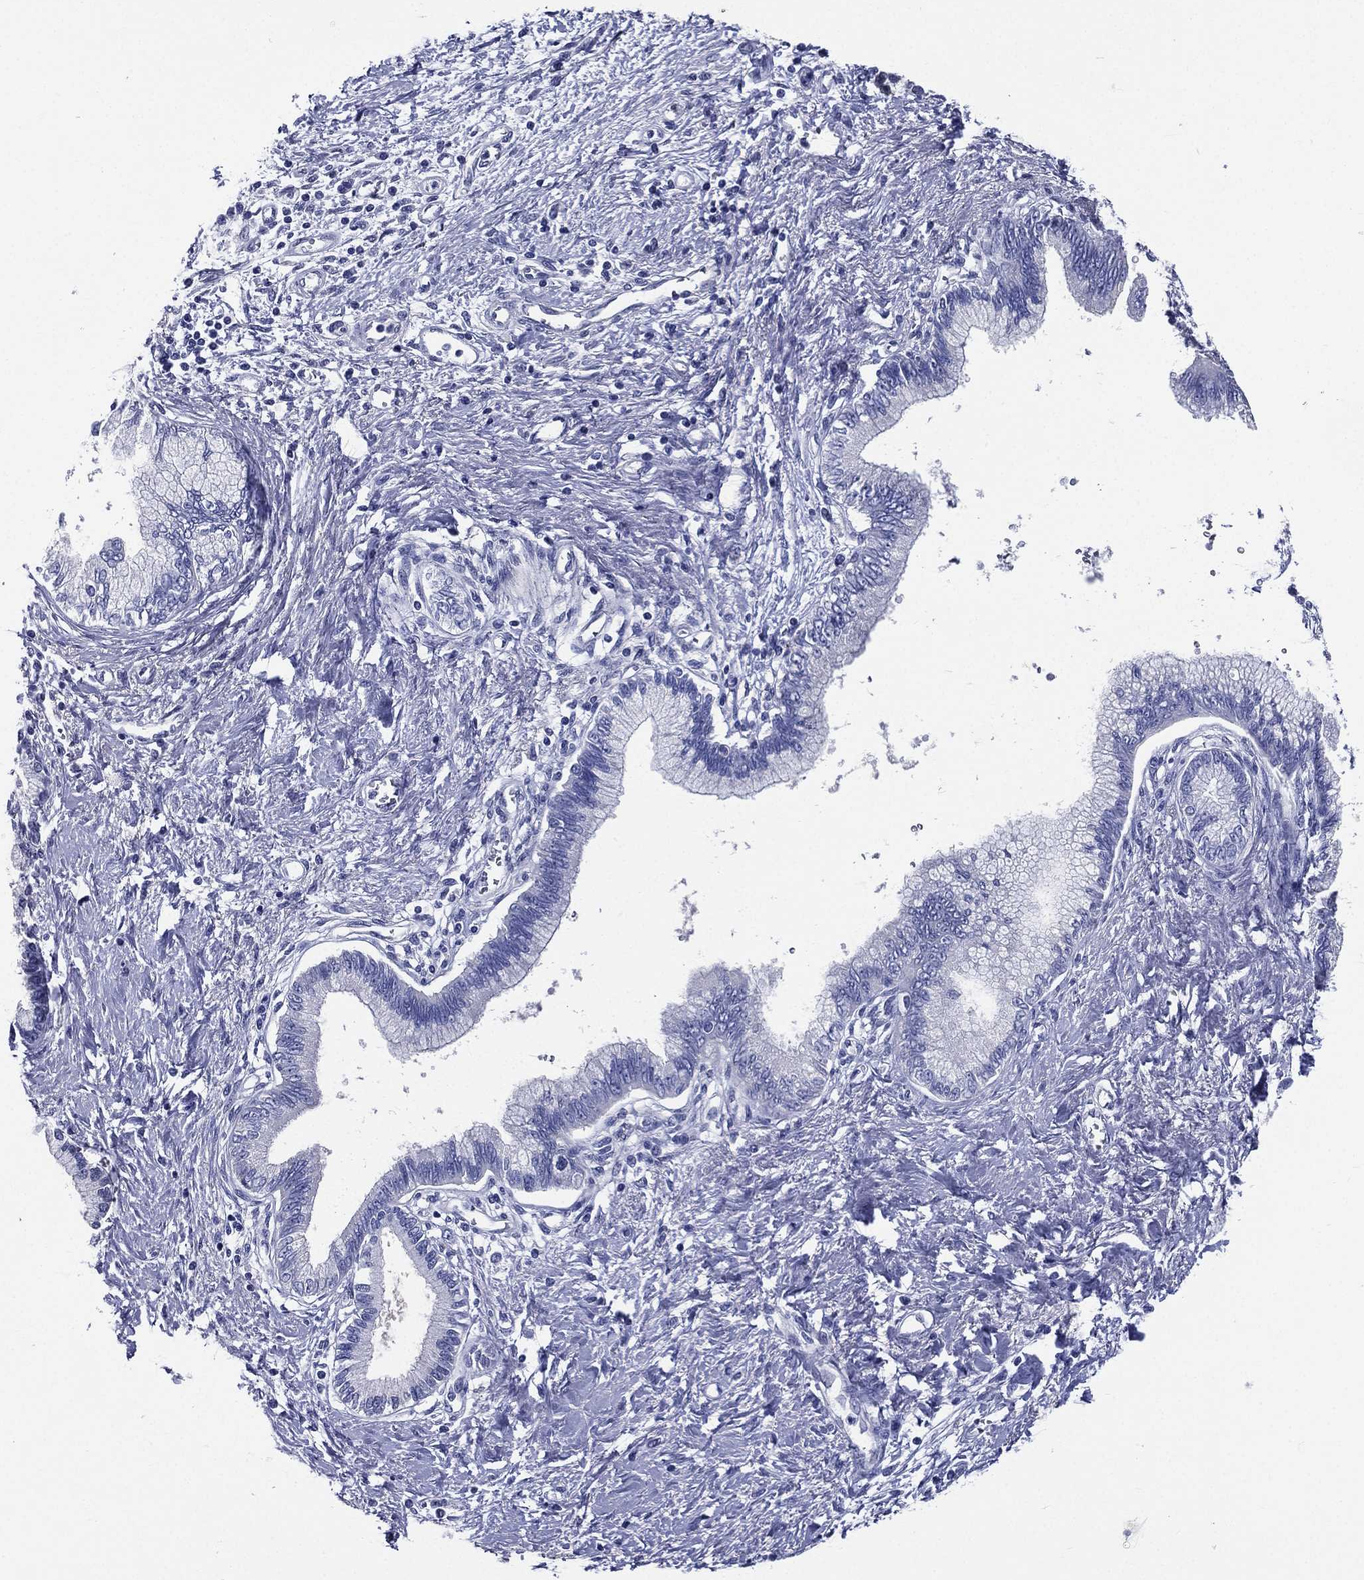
{"staining": {"intensity": "negative", "quantity": "none", "location": "none"}, "tissue": "pancreatic cancer", "cell_type": "Tumor cells", "image_type": "cancer", "snomed": [{"axis": "morphology", "description": "Adenocarcinoma, NOS"}, {"axis": "topography", "description": "Pancreas"}], "caption": "An IHC image of pancreatic cancer (adenocarcinoma) is shown. There is no staining in tumor cells of pancreatic cancer (adenocarcinoma).", "gene": "DPYS", "patient": {"sex": "female", "age": 77}}